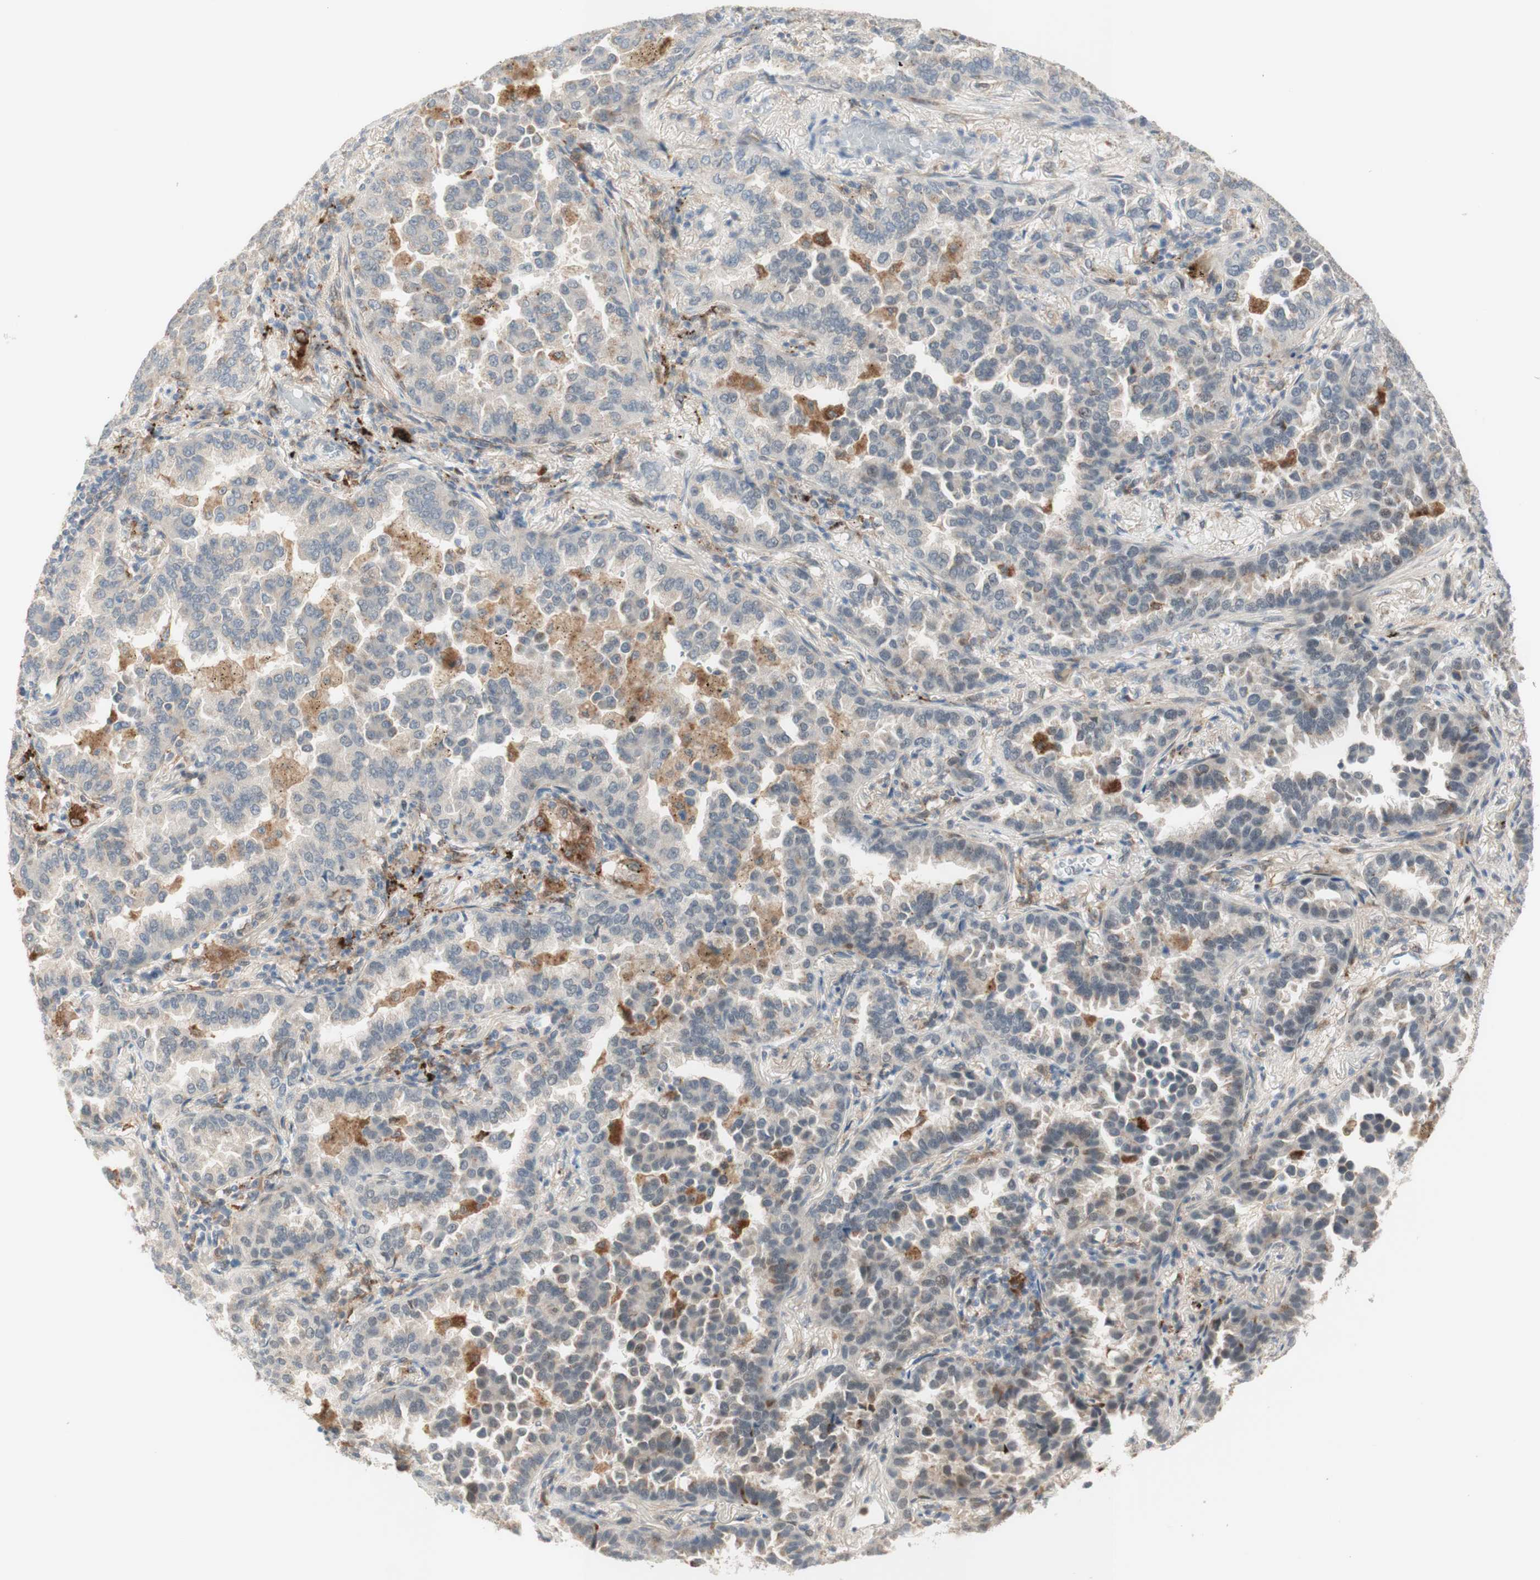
{"staining": {"intensity": "negative", "quantity": "none", "location": "none"}, "tissue": "lung cancer", "cell_type": "Tumor cells", "image_type": "cancer", "snomed": [{"axis": "morphology", "description": "Normal tissue, NOS"}, {"axis": "morphology", "description": "Adenocarcinoma, NOS"}, {"axis": "topography", "description": "Lung"}], "caption": "Tumor cells are negative for brown protein staining in lung adenocarcinoma.", "gene": "GAPT", "patient": {"sex": "male", "age": 59}}